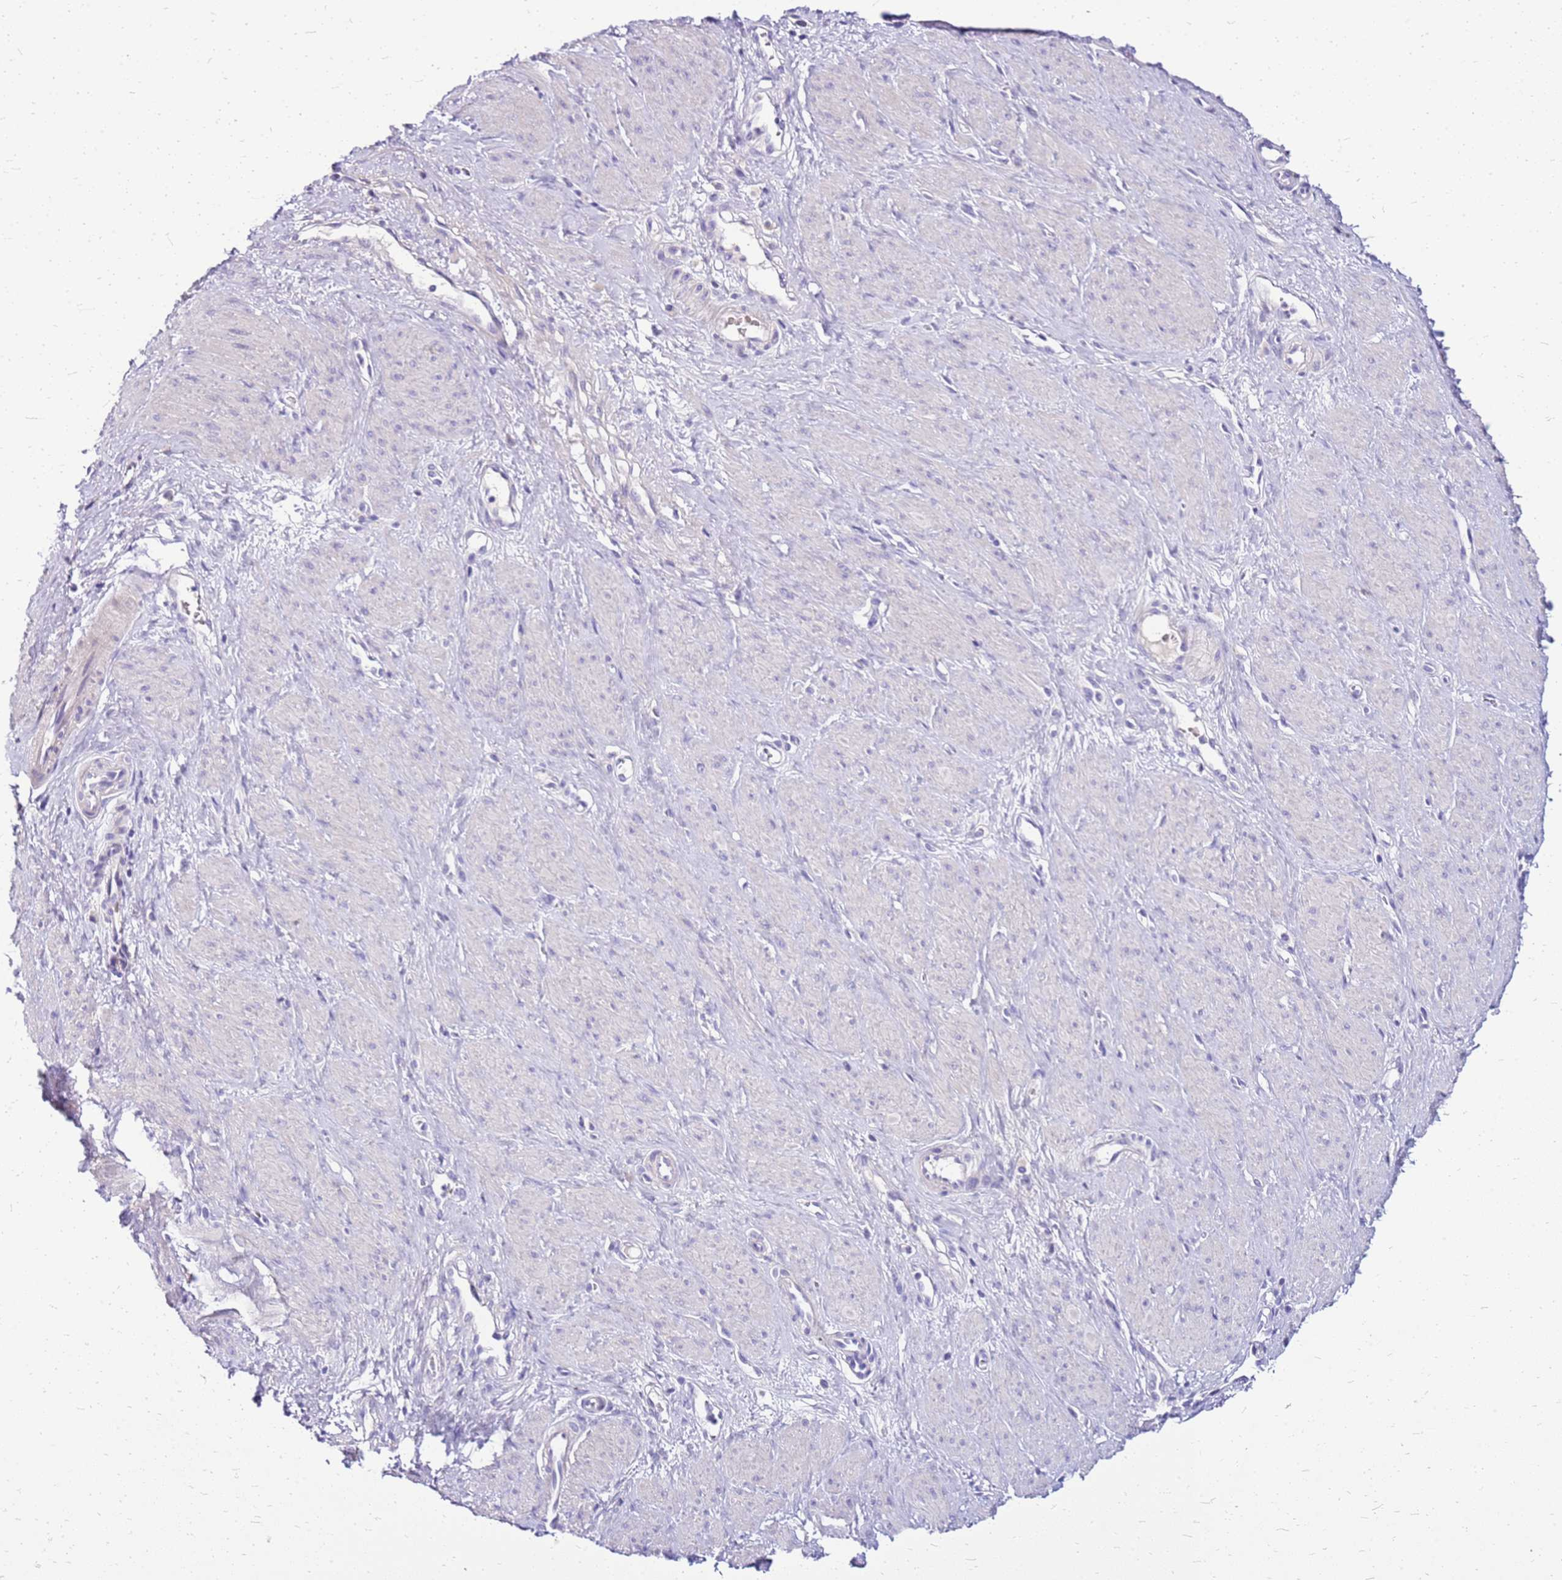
{"staining": {"intensity": "negative", "quantity": "none", "location": "none"}, "tissue": "smooth muscle", "cell_type": "Smooth muscle cells", "image_type": "normal", "snomed": [{"axis": "morphology", "description": "Normal tissue, NOS"}, {"axis": "topography", "description": "Smooth muscle"}, {"axis": "topography", "description": "Uterus"}], "caption": "Immunohistochemistry (IHC) histopathology image of unremarkable smooth muscle stained for a protein (brown), which displays no positivity in smooth muscle cells.", "gene": "DCDC2B", "patient": {"sex": "female", "age": 39}}